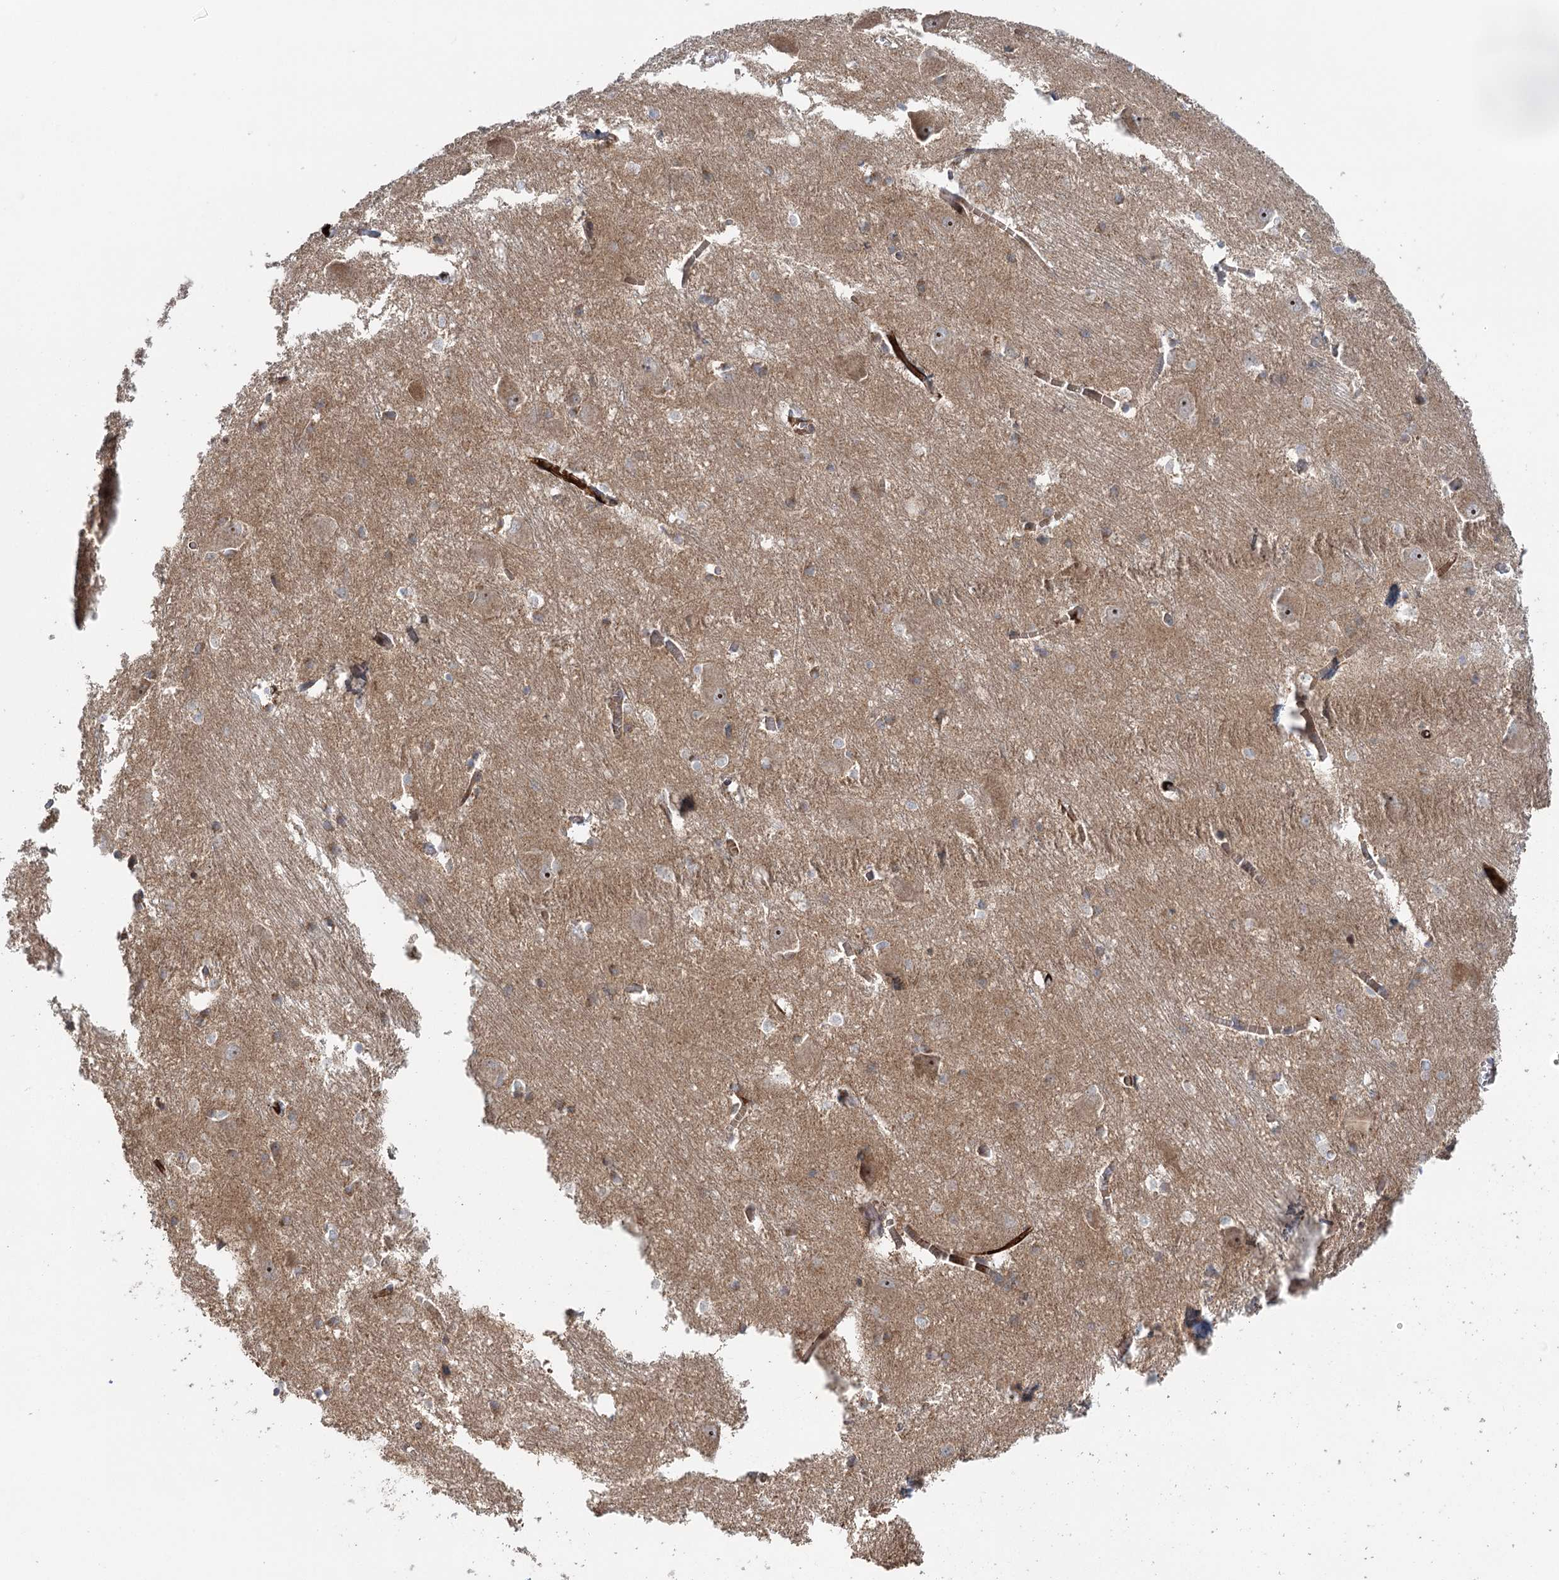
{"staining": {"intensity": "moderate", "quantity": "<25%", "location": "cytoplasmic/membranous"}, "tissue": "caudate", "cell_type": "Glial cells", "image_type": "normal", "snomed": [{"axis": "morphology", "description": "Normal tissue, NOS"}, {"axis": "topography", "description": "Lateral ventricle wall"}], "caption": "Caudate was stained to show a protein in brown. There is low levels of moderate cytoplasmic/membranous positivity in approximately <25% of glial cells.", "gene": "ENSG00000273217", "patient": {"sex": "male", "age": 37}}